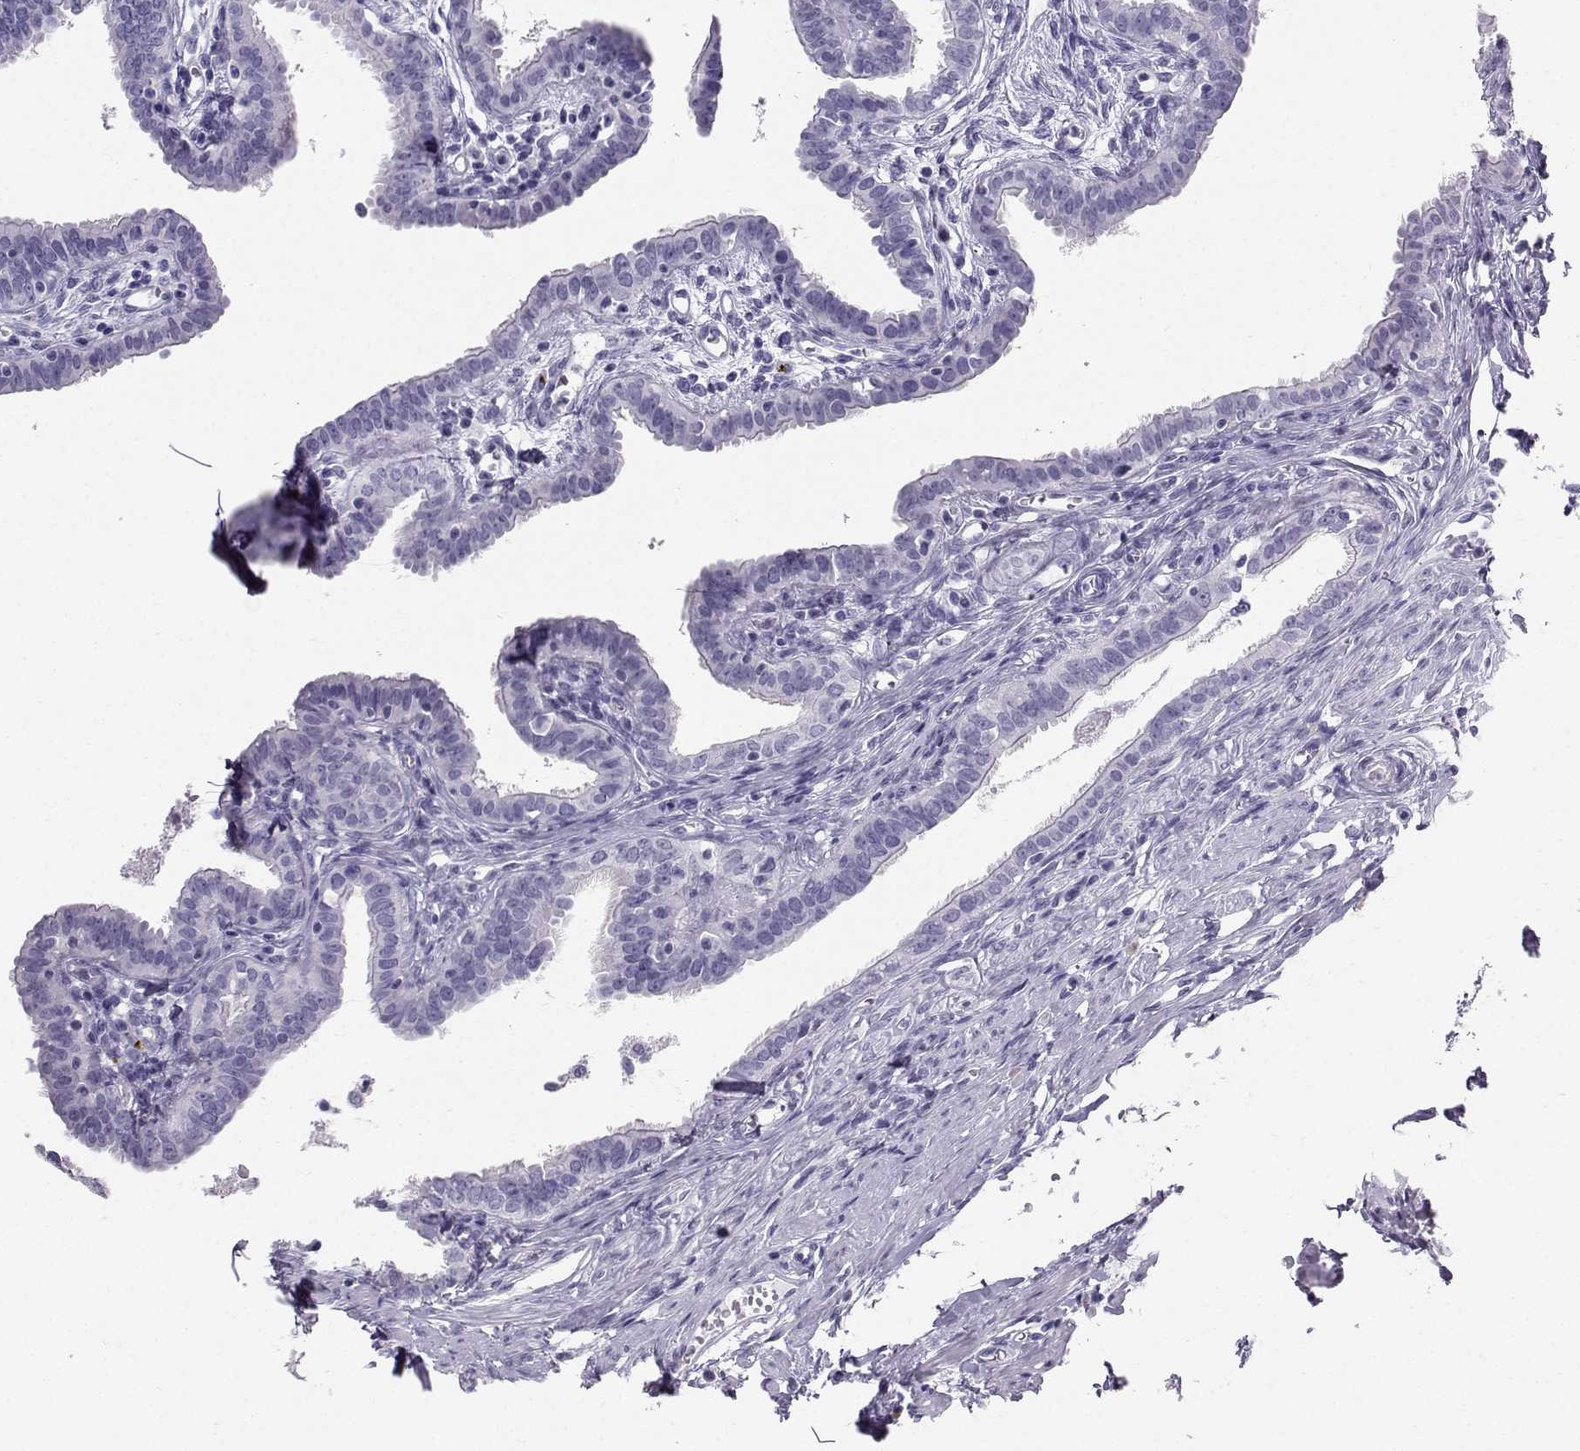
{"staining": {"intensity": "negative", "quantity": "none", "location": "none"}, "tissue": "fallopian tube", "cell_type": "Glandular cells", "image_type": "normal", "snomed": [{"axis": "morphology", "description": "Normal tissue, NOS"}, {"axis": "morphology", "description": "Carcinoma, endometroid"}, {"axis": "topography", "description": "Fallopian tube"}, {"axis": "topography", "description": "Ovary"}], "caption": "Immunohistochemical staining of unremarkable human fallopian tube reveals no significant staining in glandular cells.", "gene": "IQCD", "patient": {"sex": "female", "age": 42}}